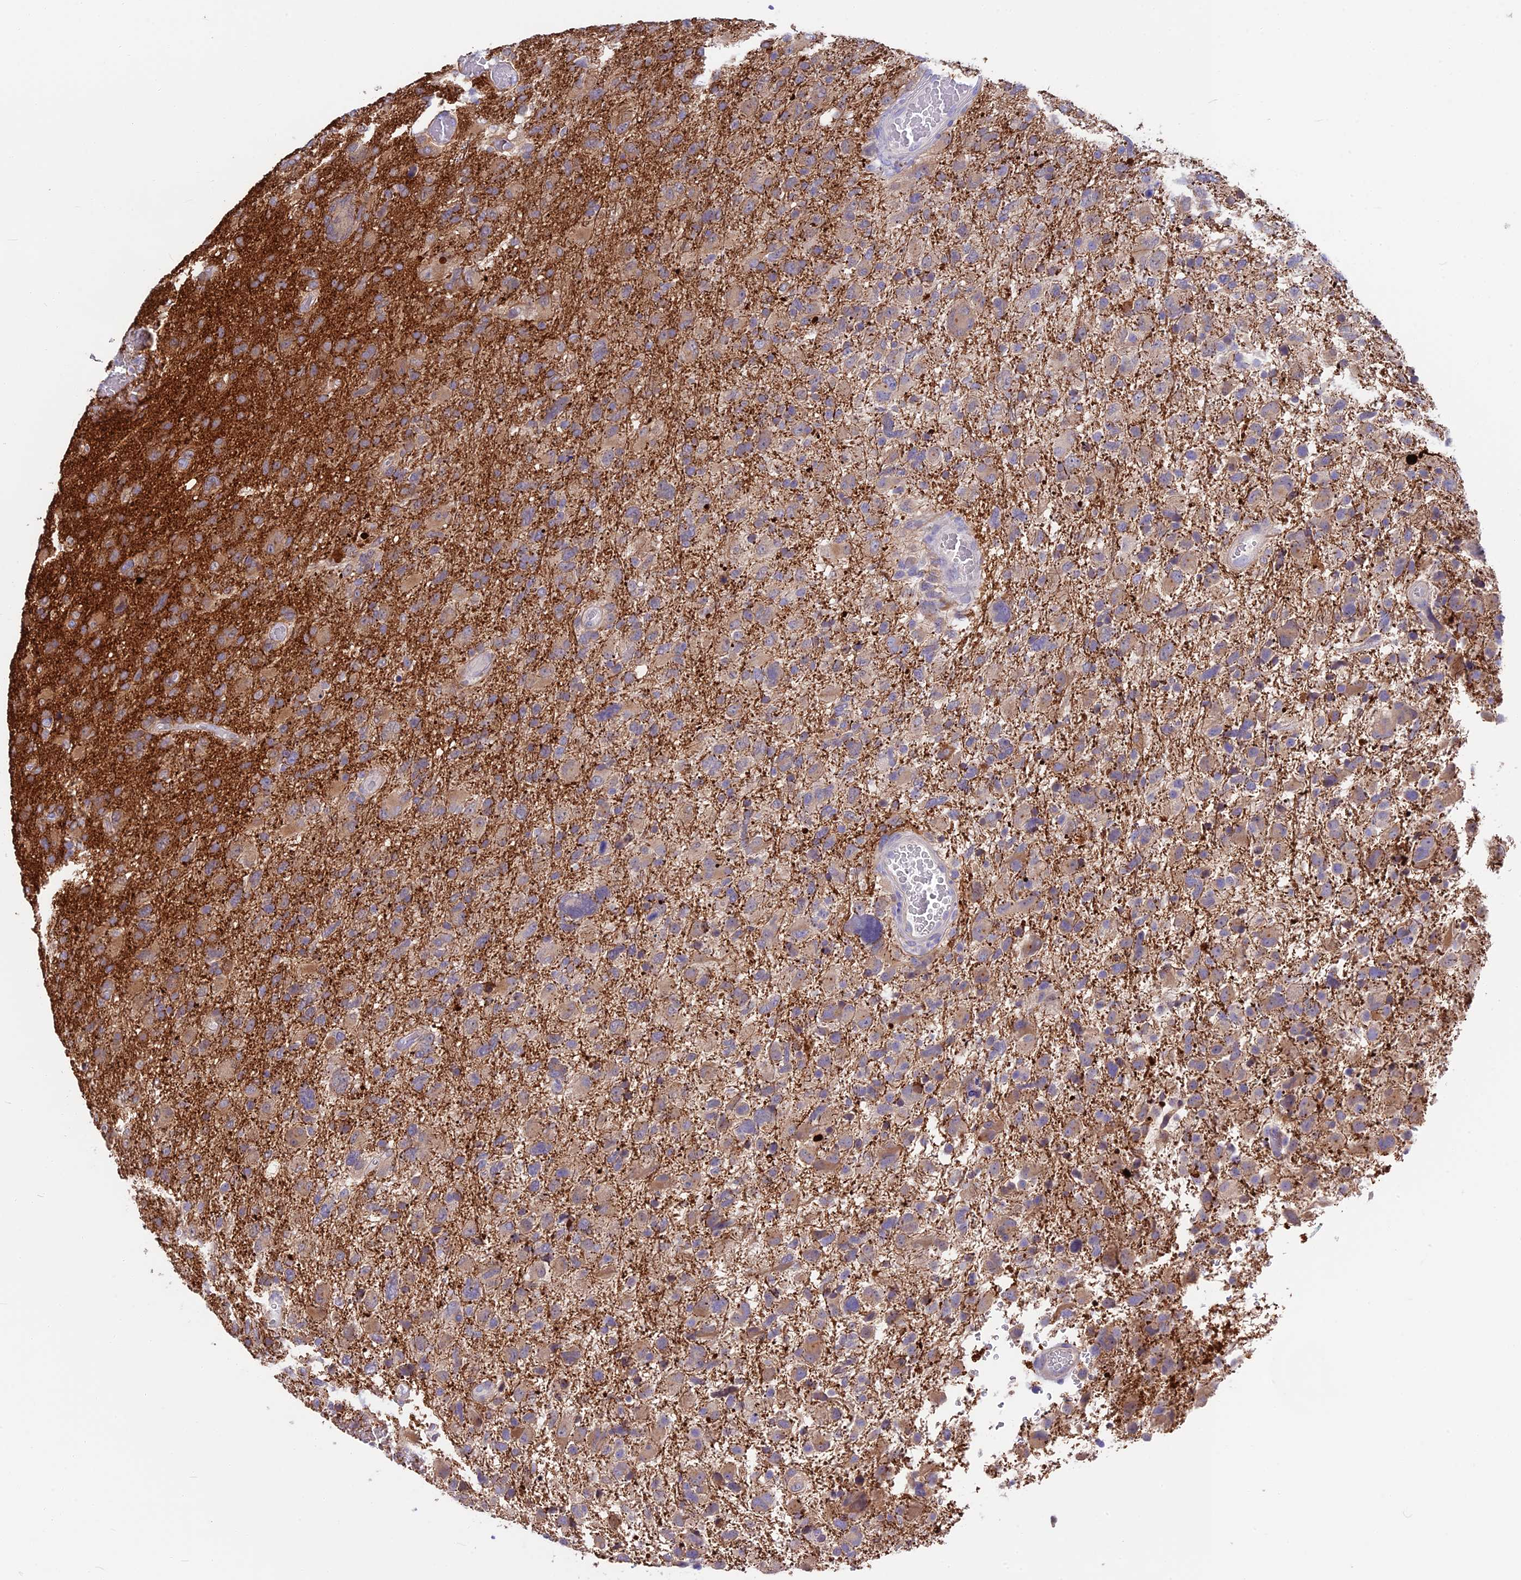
{"staining": {"intensity": "weak", "quantity": "25%-75%", "location": "cytoplasmic/membranous"}, "tissue": "glioma", "cell_type": "Tumor cells", "image_type": "cancer", "snomed": [{"axis": "morphology", "description": "Glioma, malignant, High grade"}, {"axis": "topography", "description": "Brain"}], "caption": "The photomicrograph displays staining of malignant glioma (high-grade), revealing weak cytoplasmic/membranous protein expression (brown color) within tumor cells. The protein of interest is shown in brown color, while the nuclei are stained blue.", "gene": "SNAP91", "patient": {"sex": "male", "age": 61}}